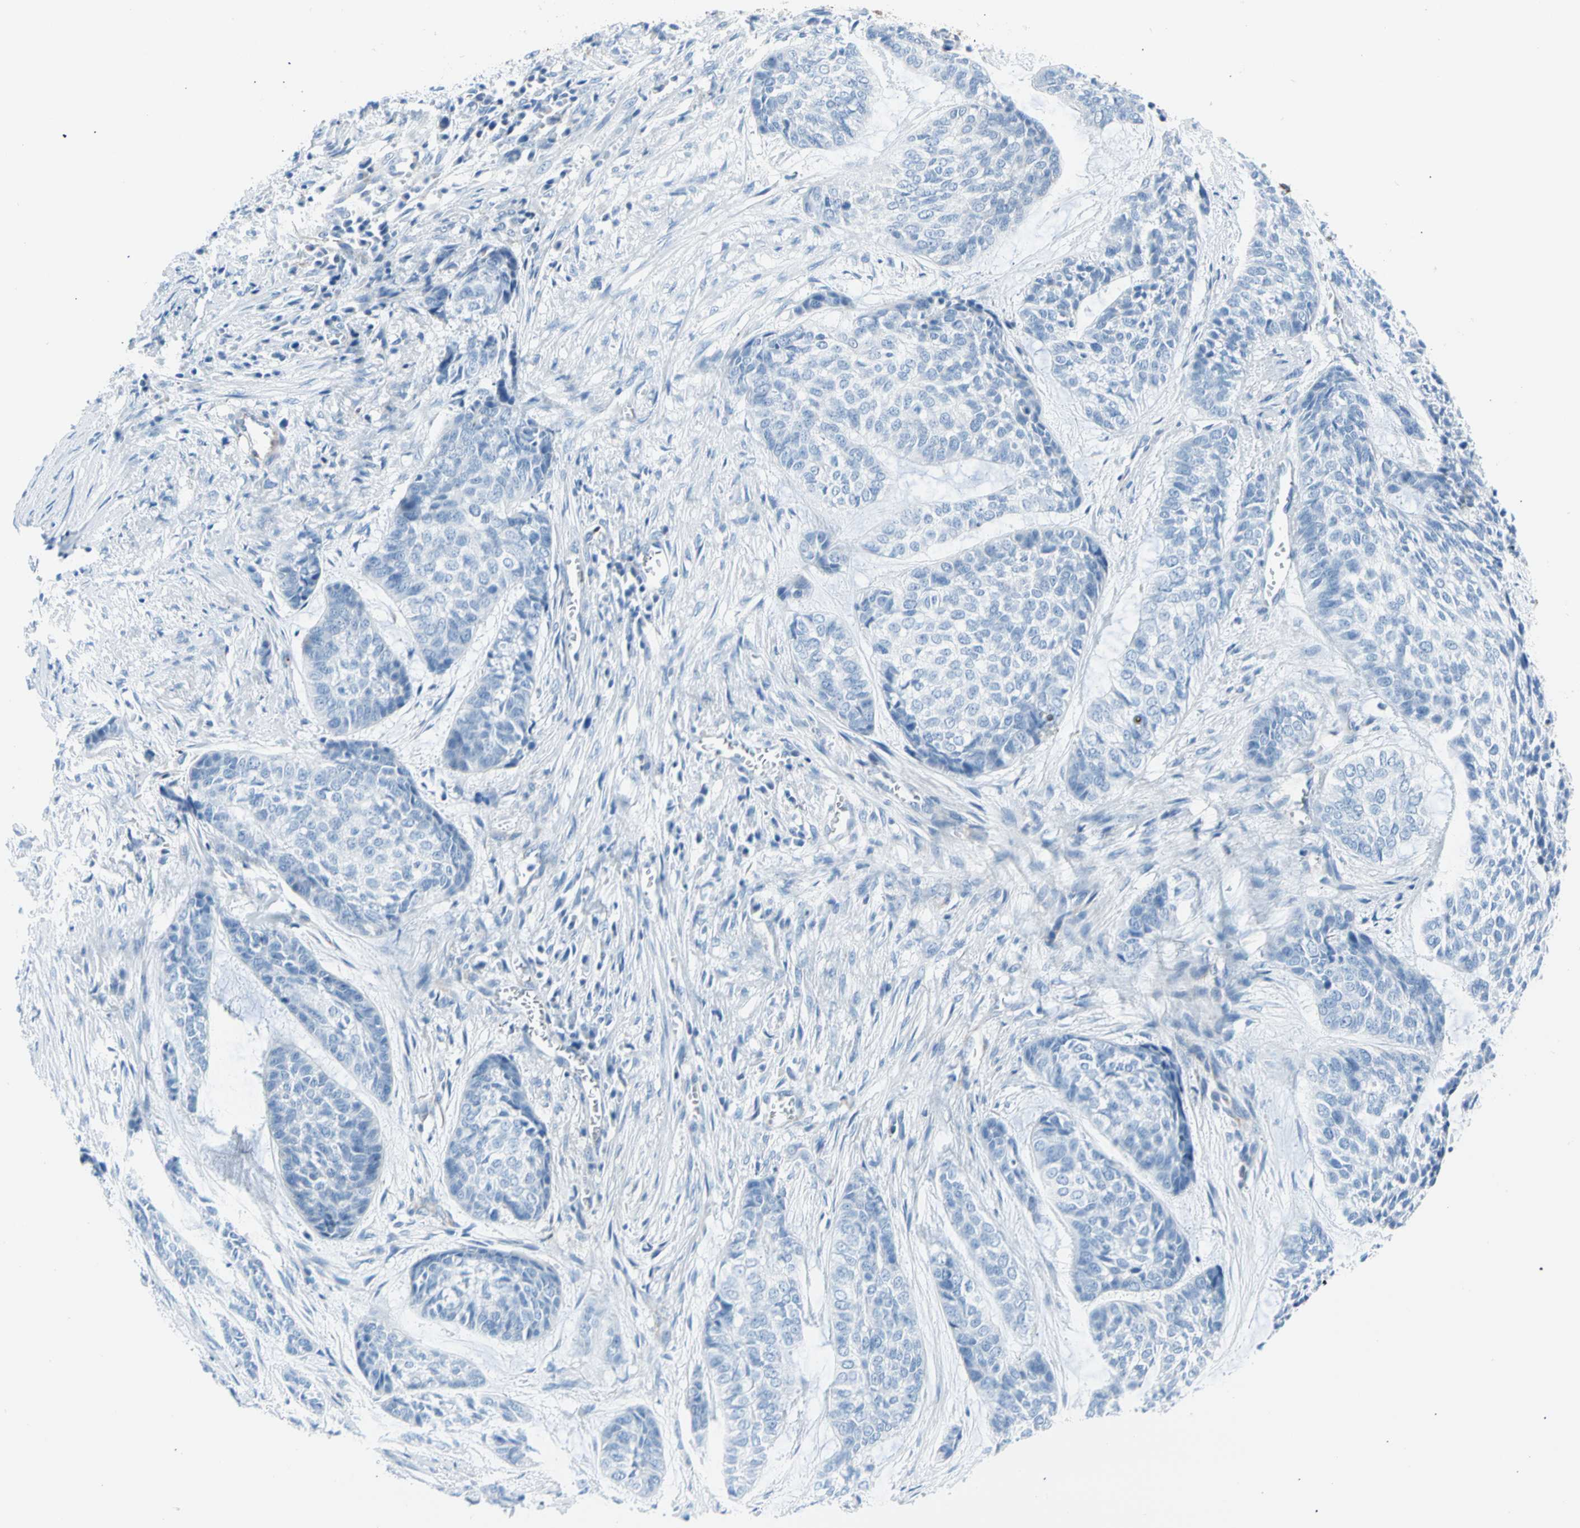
{"staining": {"intensity": "negative", "quantity": "none", "location": "none"}, "tissue": "skin cancer", "cell_type": "Tumor cells", "image_type": "cancer", "snomed": [{"axis": "morphology", "description": "Basal cell carcinoma"}, {"axis": "topography", "description": "Skin"}], "caption": "IHC micrograph of skin basal cell carcinoma stained for a protein (brown), which reveals no expression in tumor cells.", "gene": "HK1", "patient": {"sex": "female", "age": 64}}